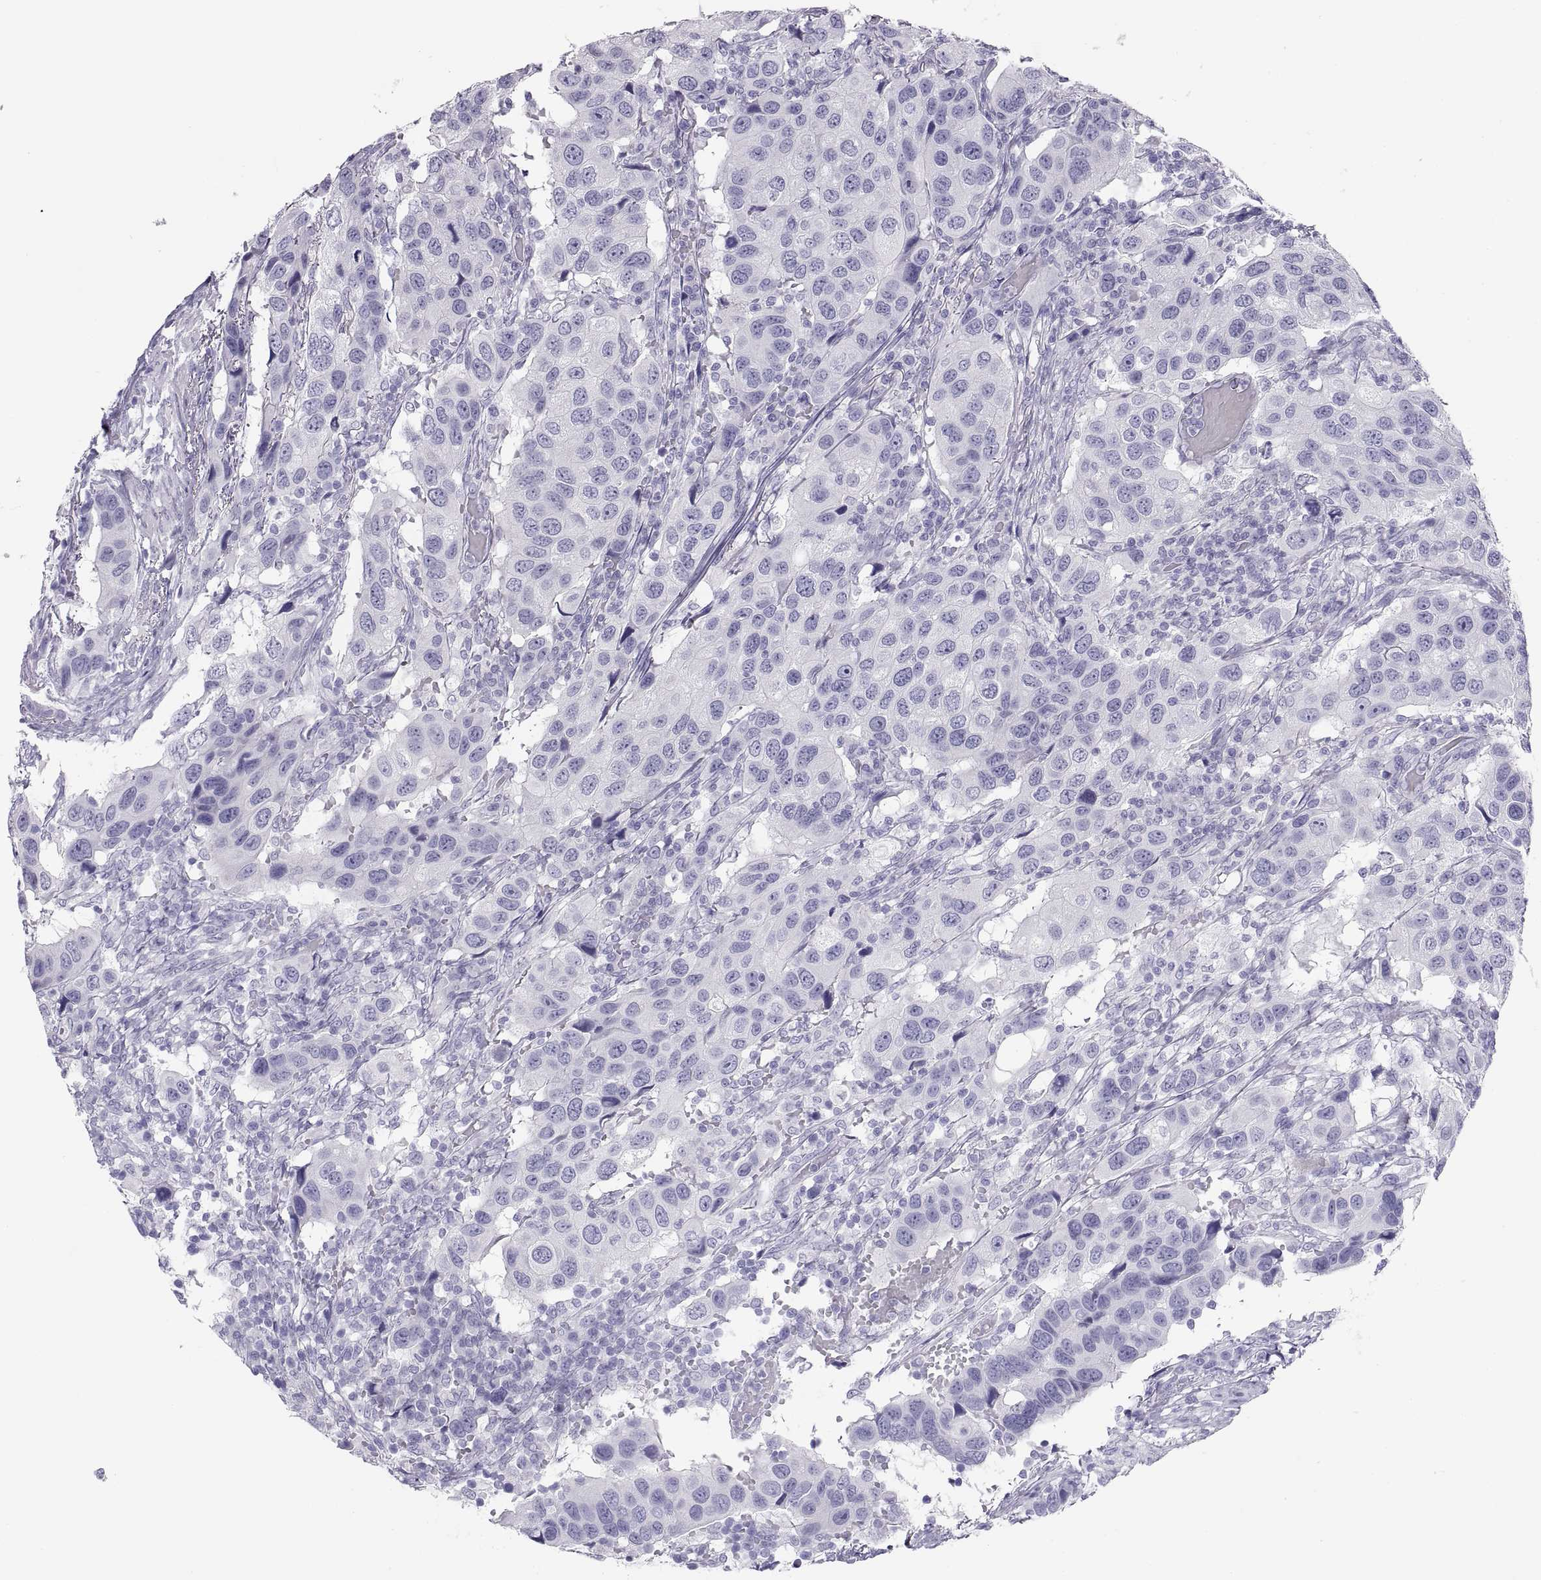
{"staining": {"intensity": "negative", "quantity": "none", "location": "none"}, "tissue": "urothelial cancer", "cell_type": "Tumor cells", "image_type": "cancer", "snomed": [{"axis": "morphology", "description": "Urothelial carcinoma, High grade"}, {"axis": "topography", "description": "Urinary bladder"}], "caption": "Tumor cells show no significant staining in high-grade urothelial carcinoma. (DAB immunohistochemistry with hematoxylin counter stain).", "gene": "SEMG1", "patient": {"sex": "male", "age": 79}}